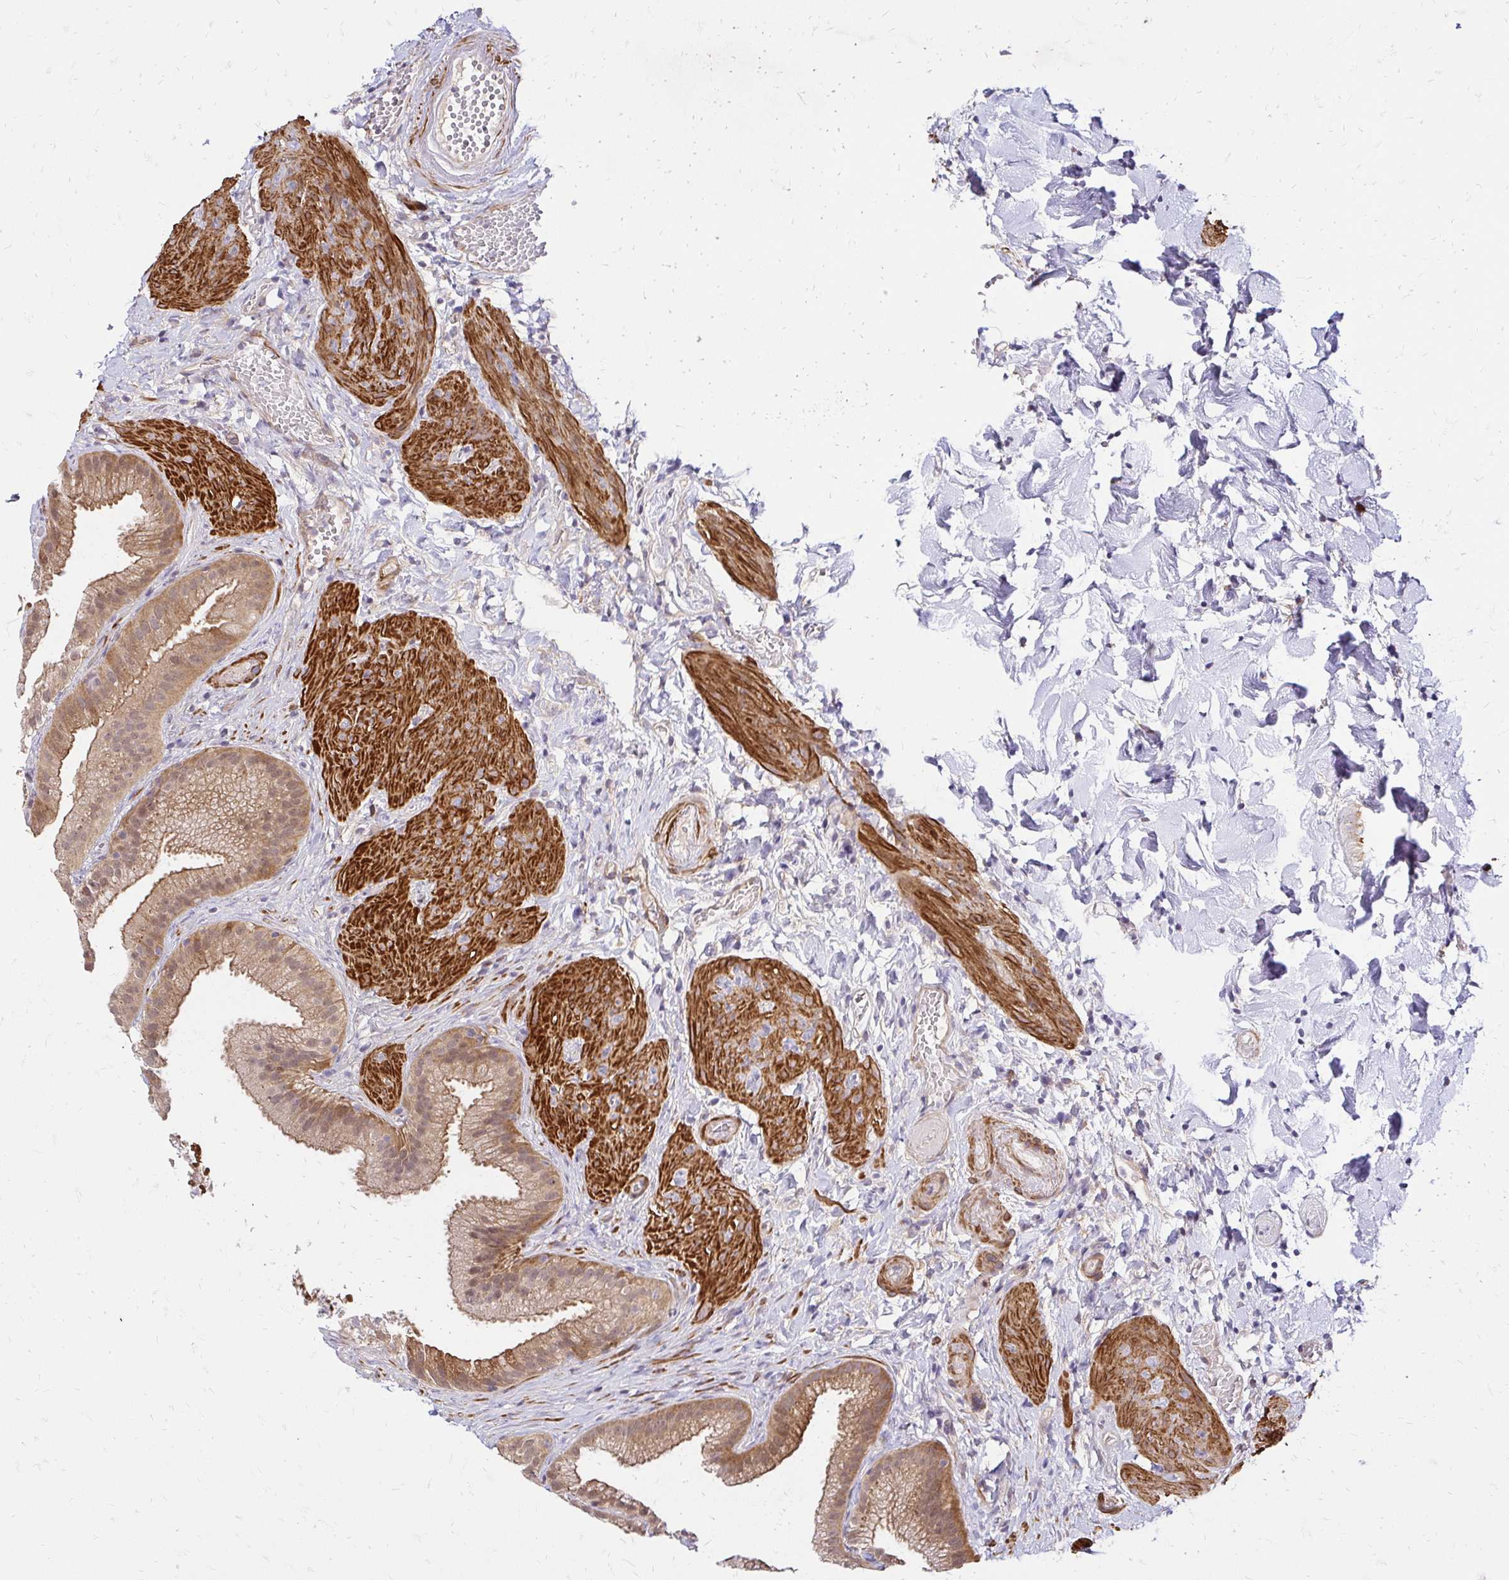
{"staining": {"intensity": "weak", "quantity": ">75%", "location": "cytoplasmic/membranous,nuclear"}, "tissue": "gallbladder", "cell_type": "Glandular cells", "image_type": "normal", "snomed": [{"axis": "morphology", "description": "Normal tissue, NOS"}, {"axis": "topography", "description": "Gallbladder"}], "caption": "Immunohistochemical staining of benign gallbladder exhibits low levels of weak cytoplasmic/membranous,nuclear expression in approximately >75% of glandular cells. The protein of interest is stained brown, and the nuclei are stained in blue (DAB IHC with brightfield microscopy, high magnification).", "gene": "YAP1", "patient": {"sex": "female", "age": 63}}